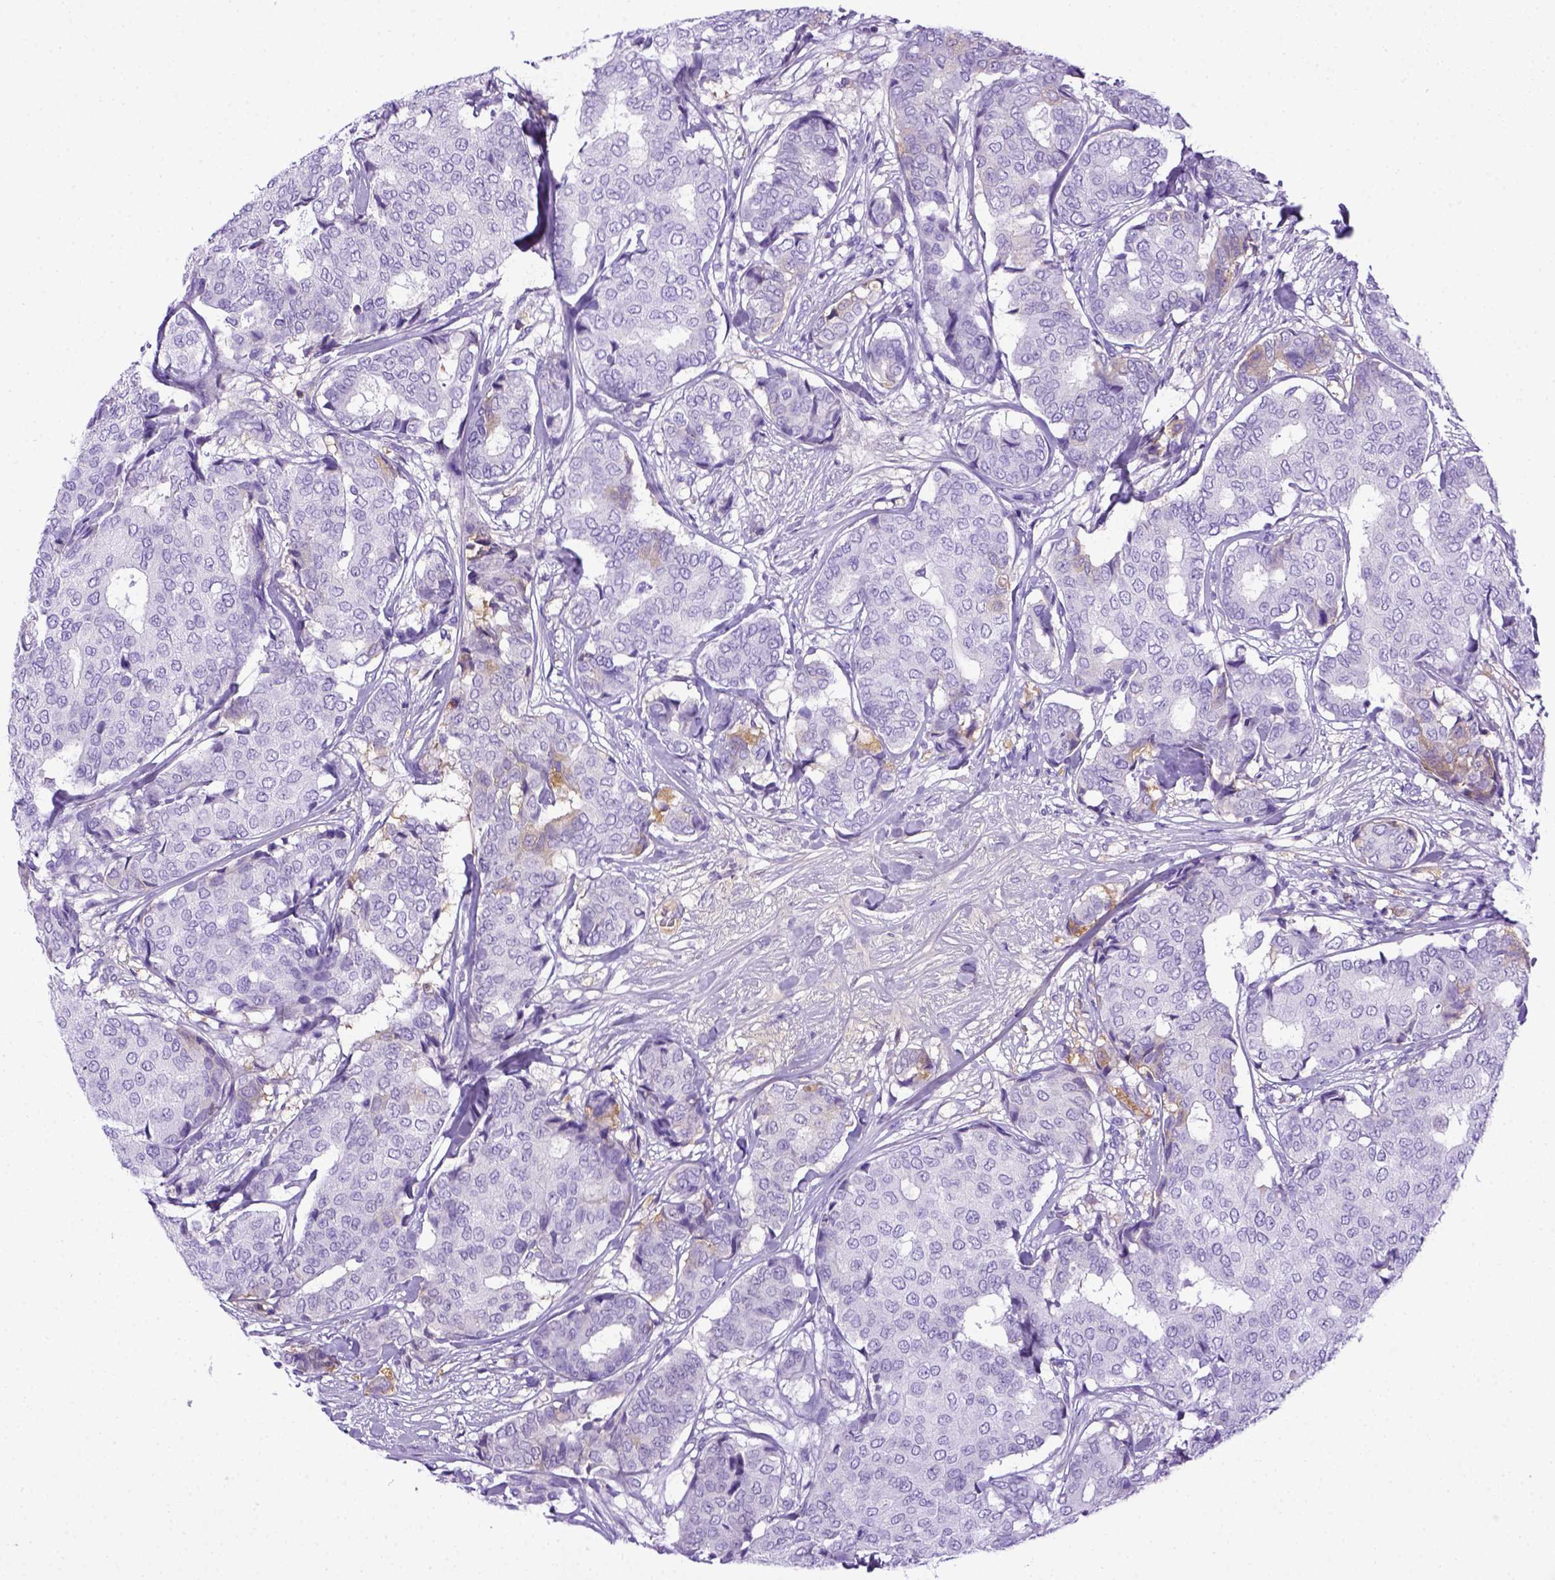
{"staining": {"intensity": "negative", "quantity": "none", "location": "none"}, "tissue": "breast cancer", "cell_type": "Tumor cells", "image_type": "cancer", "snomed": [{"axis": "morphology", "description": "Duct carcinoma"}, {"axis": "topography", "description": "Breast"}], "caption": "Immunohistochemistry (IHC) of human breast cancer demonstrates no staining in tumor cells.", "gene": "ITIH4", "patient": {"sex": "female", "age": 75}}